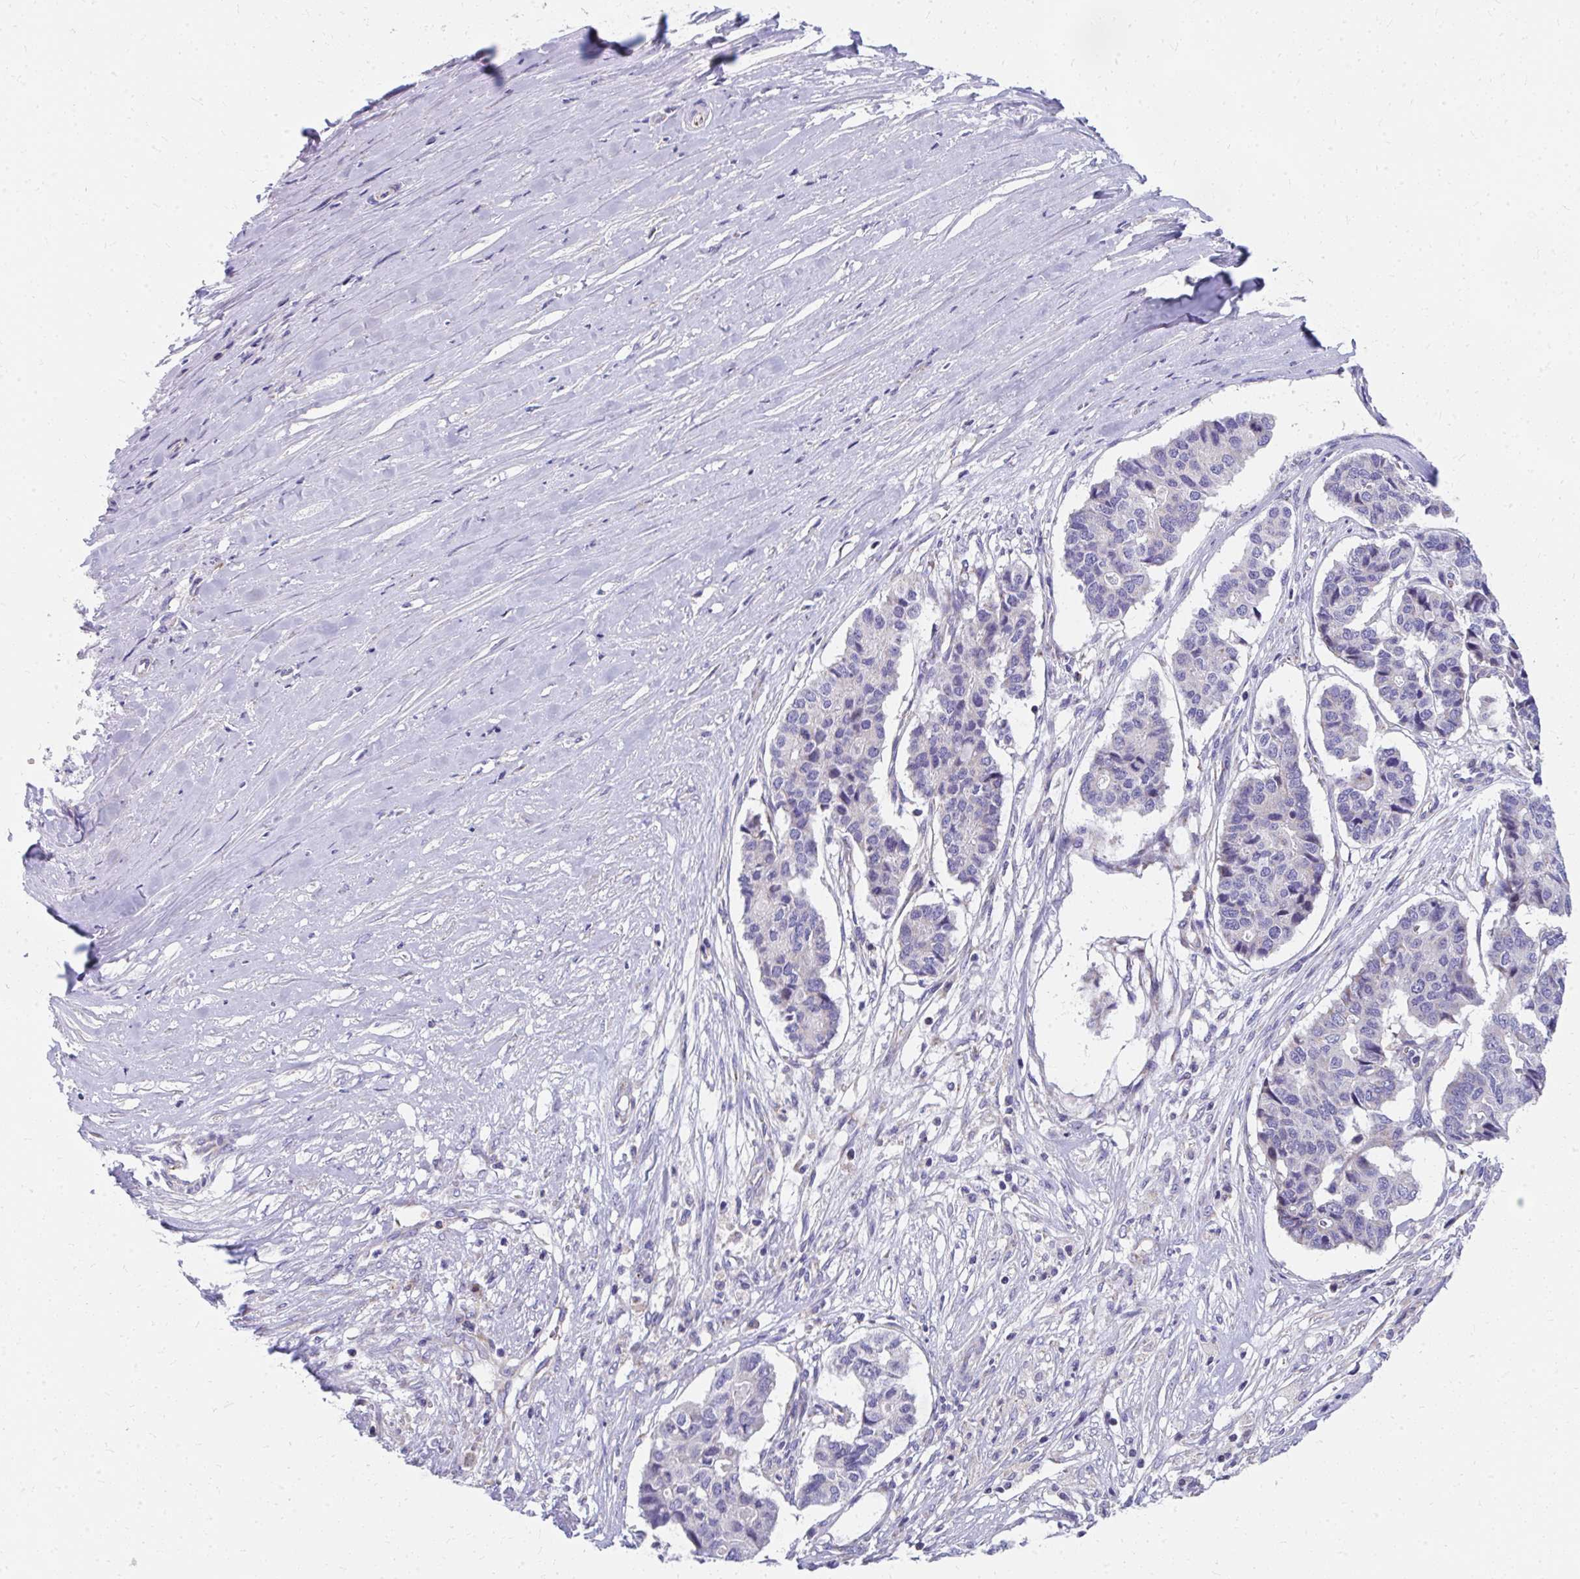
{"staining": {"intensity": "negative", "quantity": "none", "location": "none"}, "tissue": "pancreatic cancer", "cell_type": "Tumor cells", "image_type": "cancer", "snomed": [{"axis": "morphology", "description": "Adenocarcinoma, NOS"}, {"axis": "topography", "description": "Pancreas"}], "caption": "Immunohistochemical staining of pancreatic adenocarcinoma demonstrates no significant staining in tumor cells.", "gene": "IL37", "patient": {"sex": "male", "age": 50}}